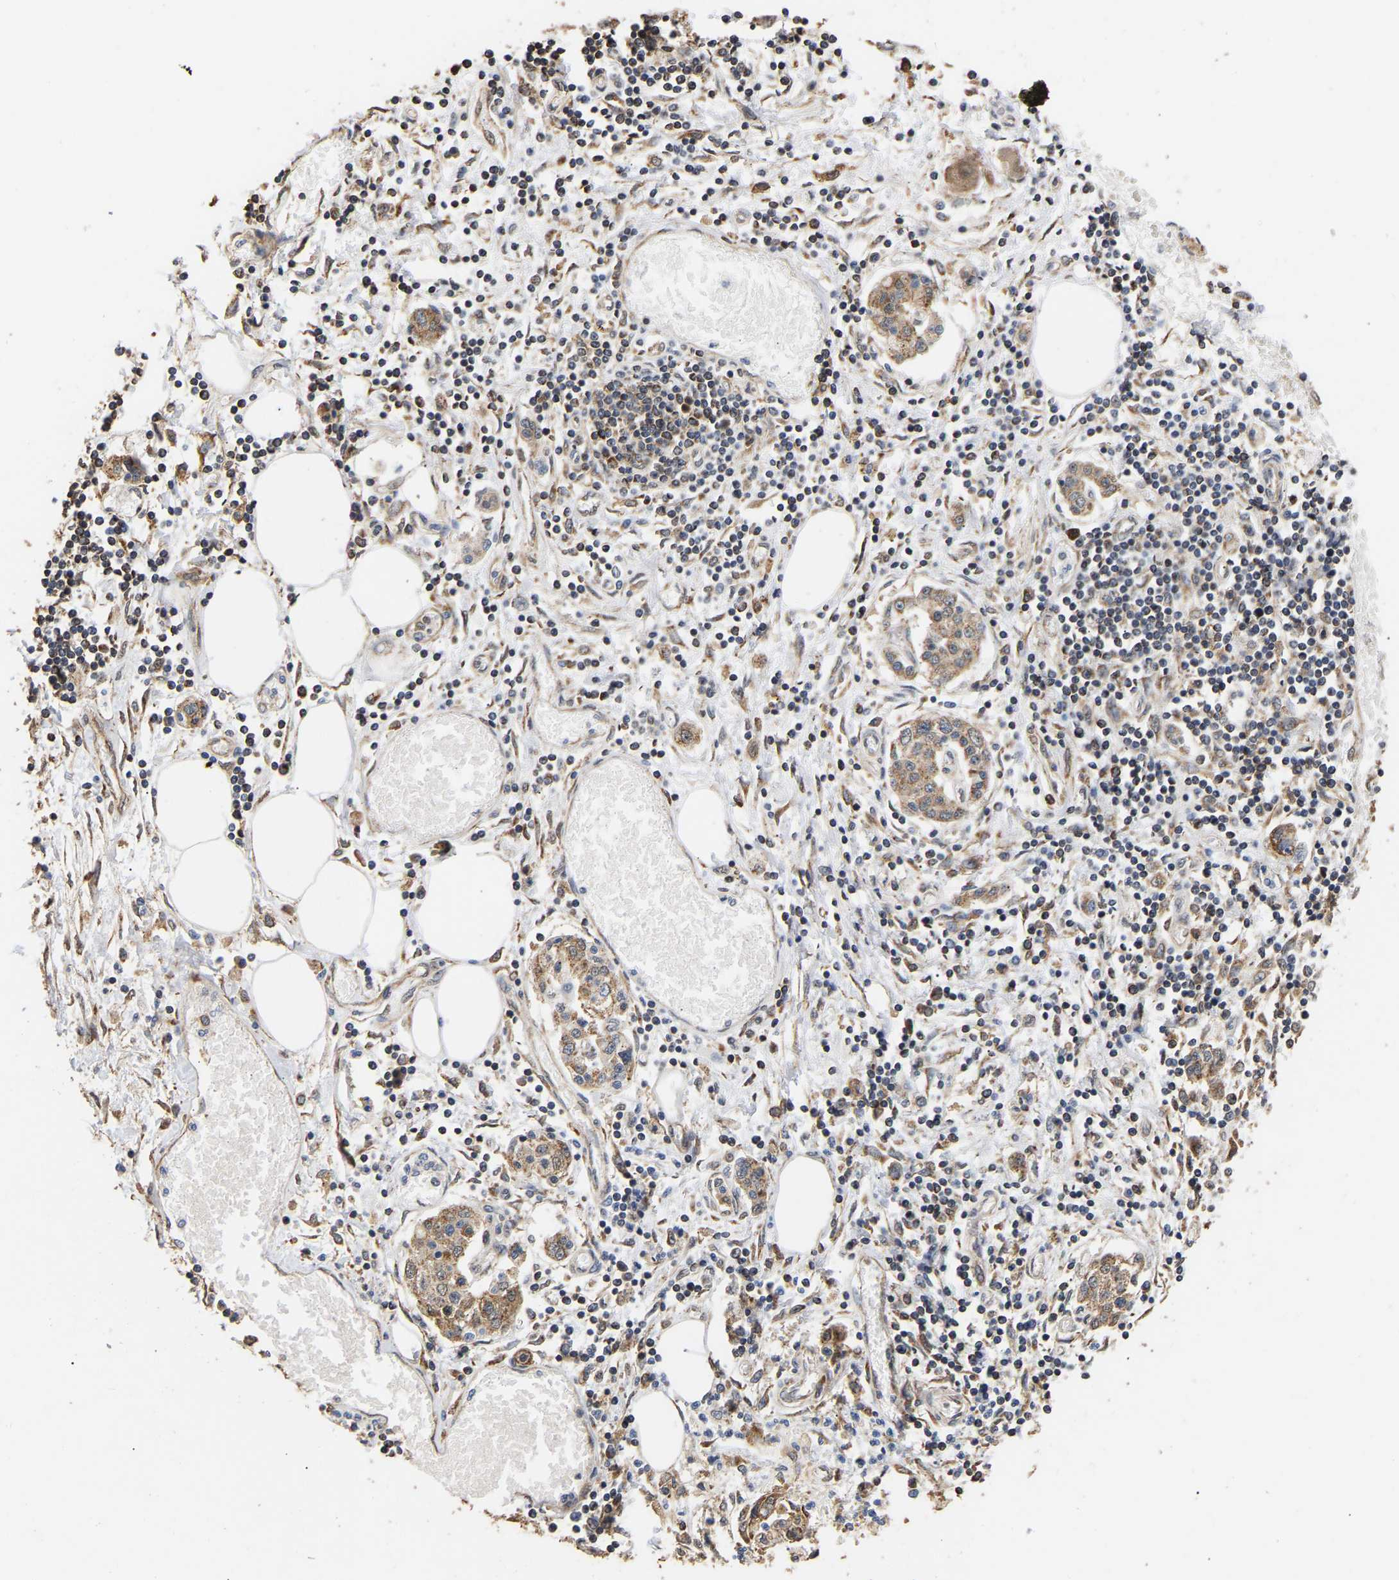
{"staining": {"intensity": "moderate", "quantity": ">75%", "location": "cytoplasmic/membranous"}, "tissue": "pancreatic cancer", "cell_type": "Tumor cells", "image_type": "cancer", "snomed": [{"axis": "morphology", "description": "Adenocarcinoma, NOS"}, {"axis": "topography", "description": "Pancreas"}], "caption": "A brown stain shows moderate cytoplasmic/membranous expression of a protein in human pancreatic cancer tumor cells.", "gene": "ZNF26", "patient": {"sex": "male", "age": 56}}